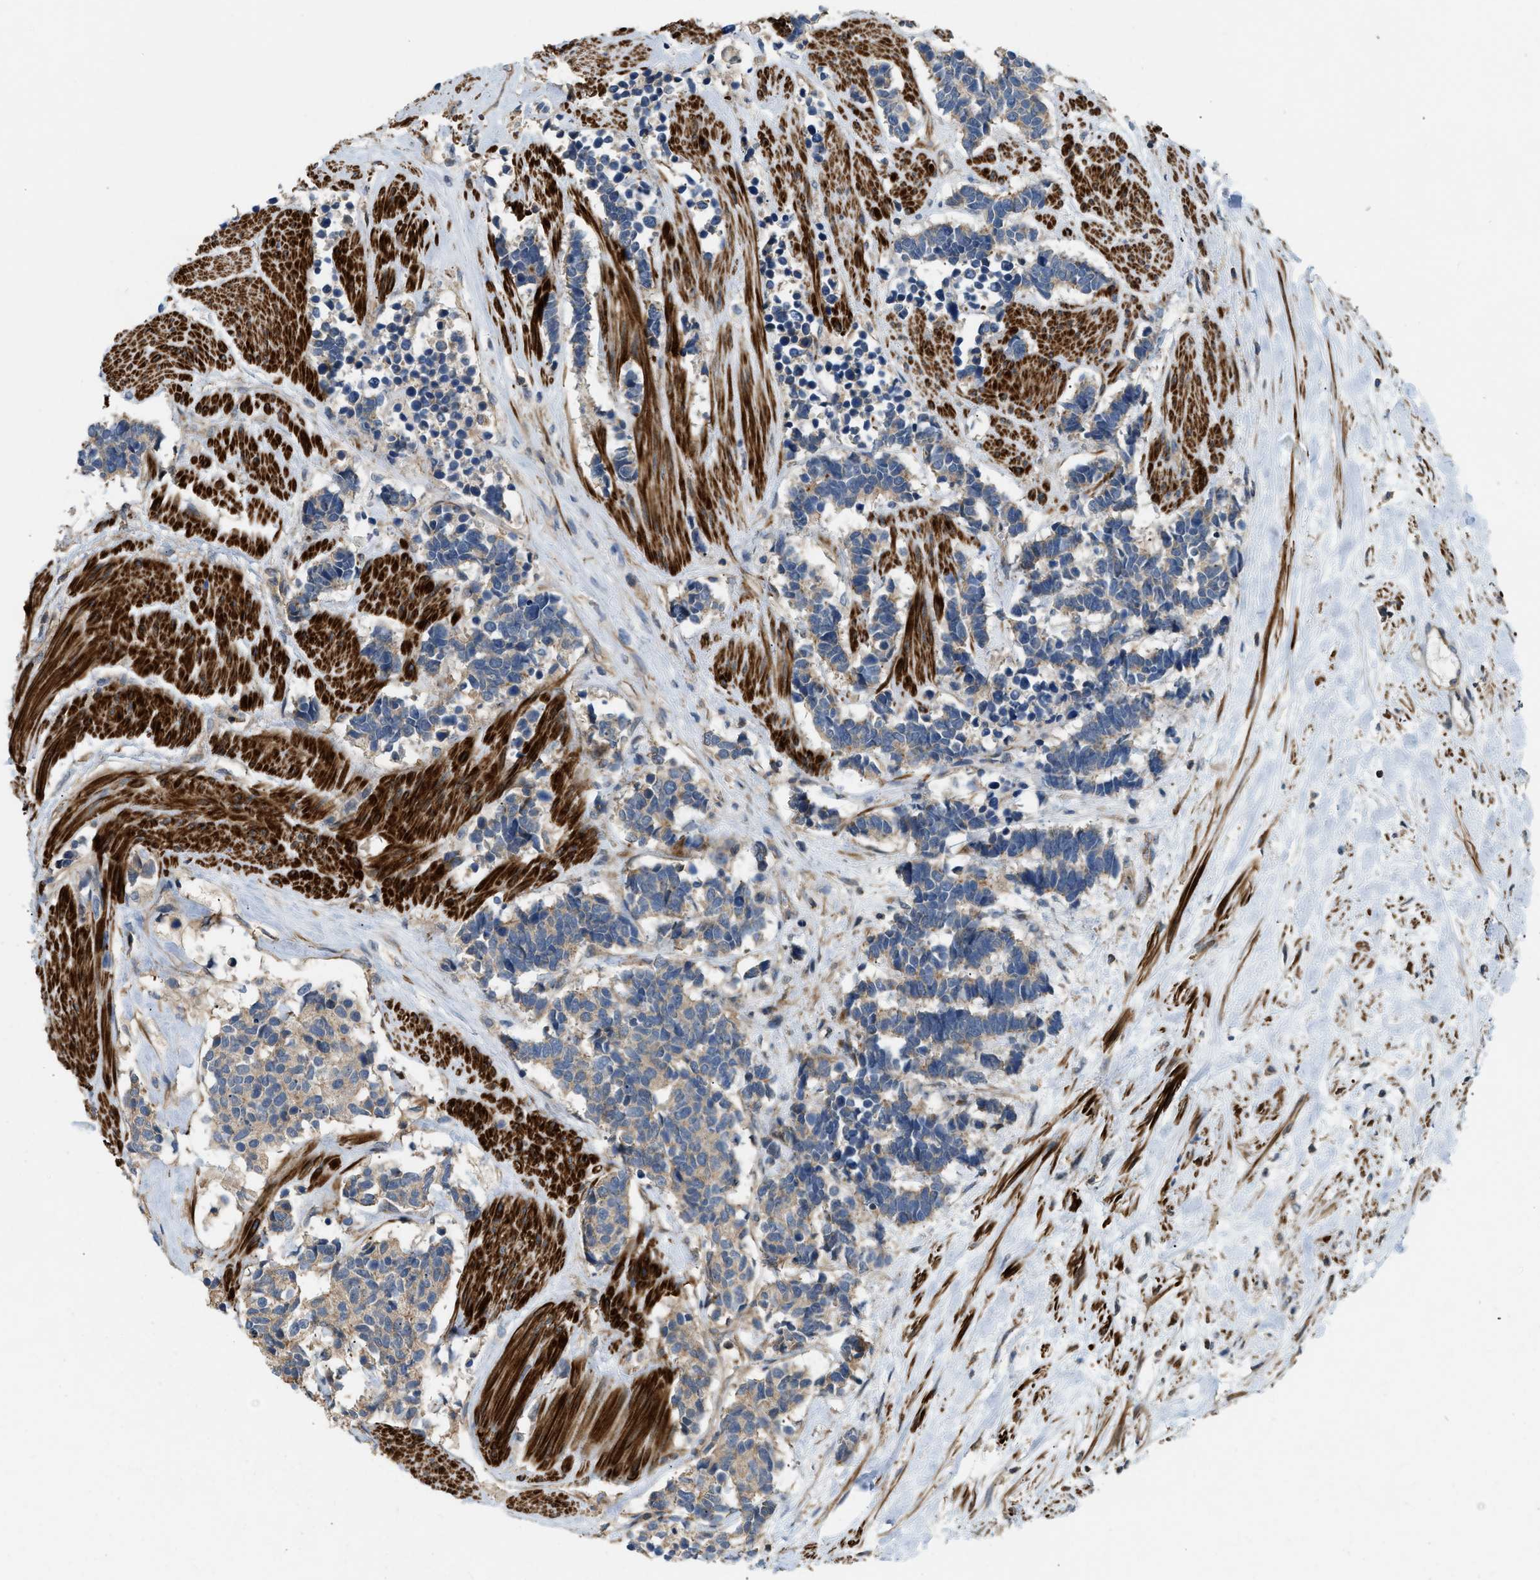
{"staining": {"intensity": "weak", "quantity": "25%-75%", "location": "cytoplasmic/membranous"}, "tissue": "carcinoid", "cell_type": "Tumor cells", "image_type": "cancer", "snomed": [{"axis": "morphology", "description": "Carcinoma, NOS"}, {"axis": "morphology", "description": "Carcinoid, malignant, NOS"}, {"axis": "topography", "description": "Urinary bladder"}], "caption": "Brown immunohistochemical staining in human carcinoid reveals weak cytoplasmic/membranous positivity in about 25%-75% of tumor cells. (brown staining indicates protein expression, while blue staining denotes nuclei).", "gene": "BTN3A2", "patient": {"sex": "male", "age": 57}}